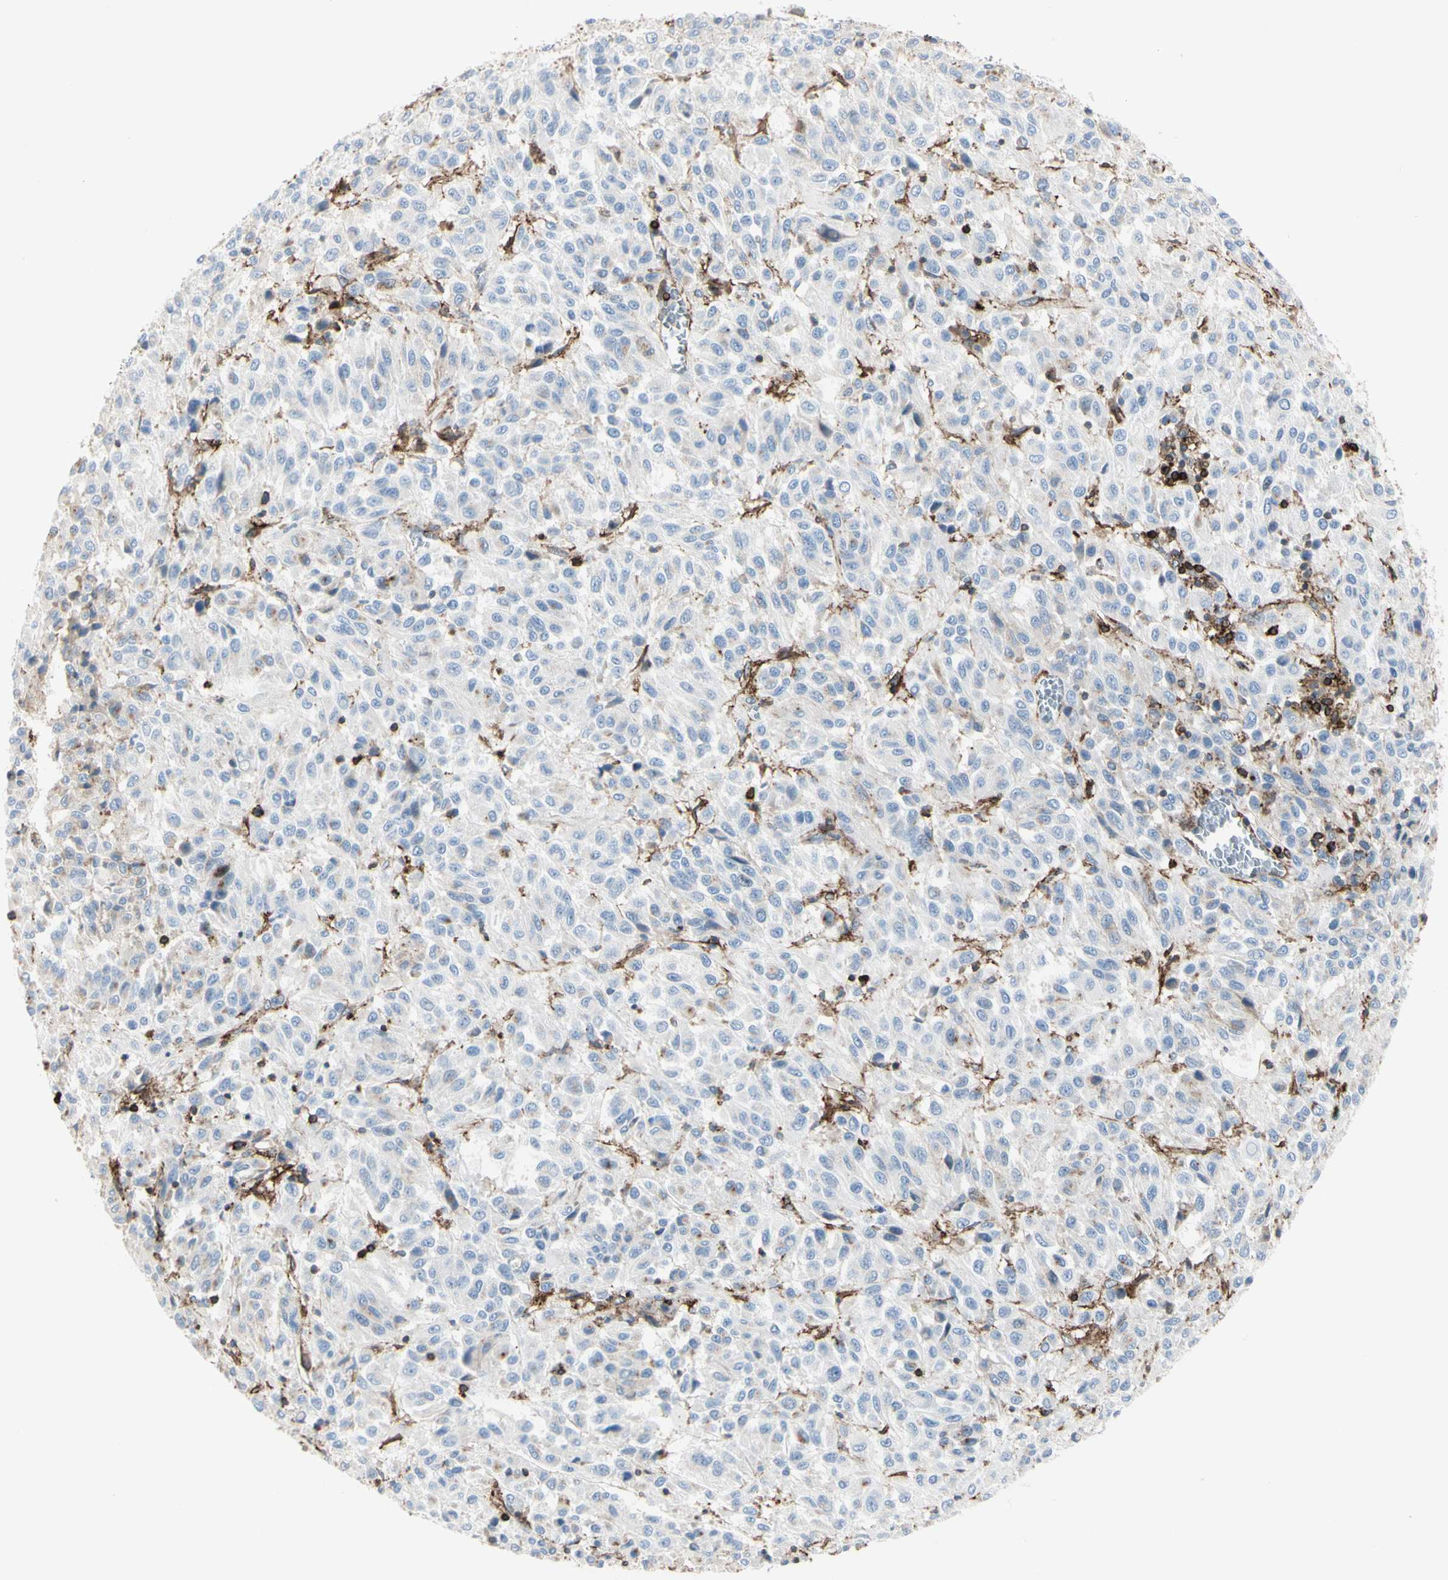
{"staining": {"intensity": "weak", "quantity": "<25%", "location": "cytoplasmic/membranous"}, "tissue": "melanoma", "cell_type": "Tumor cells", "image_type": "cancer", "snomed": [{"axis": "morphology", "description": "Malignant melanoma, Metastatic site"}, {"axis": "topography", "description": "Lung"}], "caption": "DAB immunohistochemical staining of malignant melanoma (metastatic site) shows no significant positivity in tumor cells.", "gene": "CLEC2B", "patient": {"sex": "male", "age": 64}}